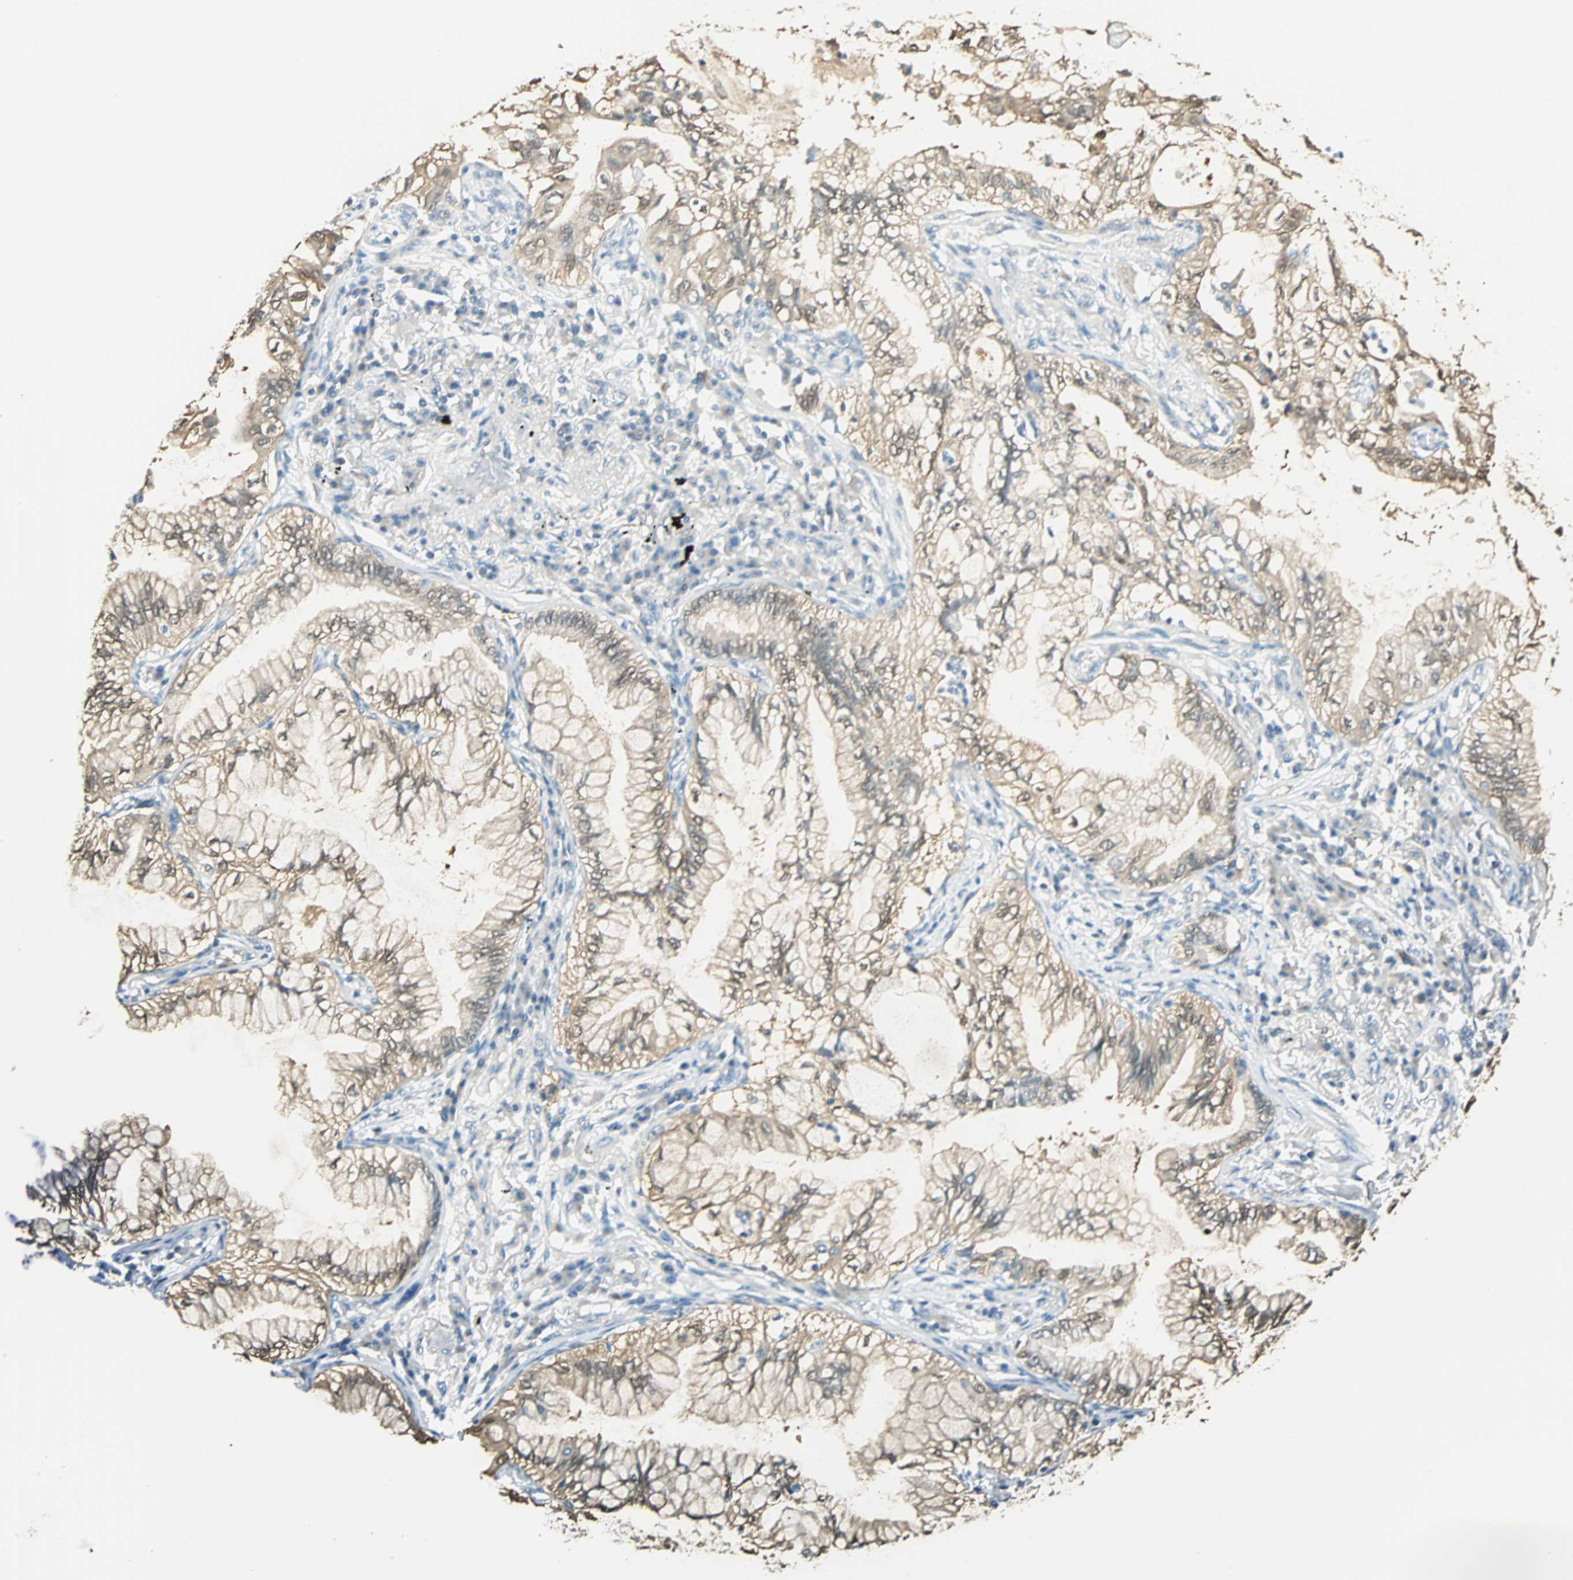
{"staining": {"intensity": "moderate", "quantity": ">75%", "location": "cytoplasmic/membranous,nuclear"}, "tissue": "lung cancer", "cell_type": "Tumor cells", "image_type": "cancer", "snomed": [{"axis": "morphology", "description": "Adenocarcinoma, NOS"}, {"axis": "topography", "description": "Lung"}], "caption": "About >75% of tumor cells in lung cancer reveal moderate cytoplasmic/membranous and nuclear protein staining as visualized by brown immunohistochemical staining.", "gene": "S100A1", "patient": {"sex": "female", "age": 70}}